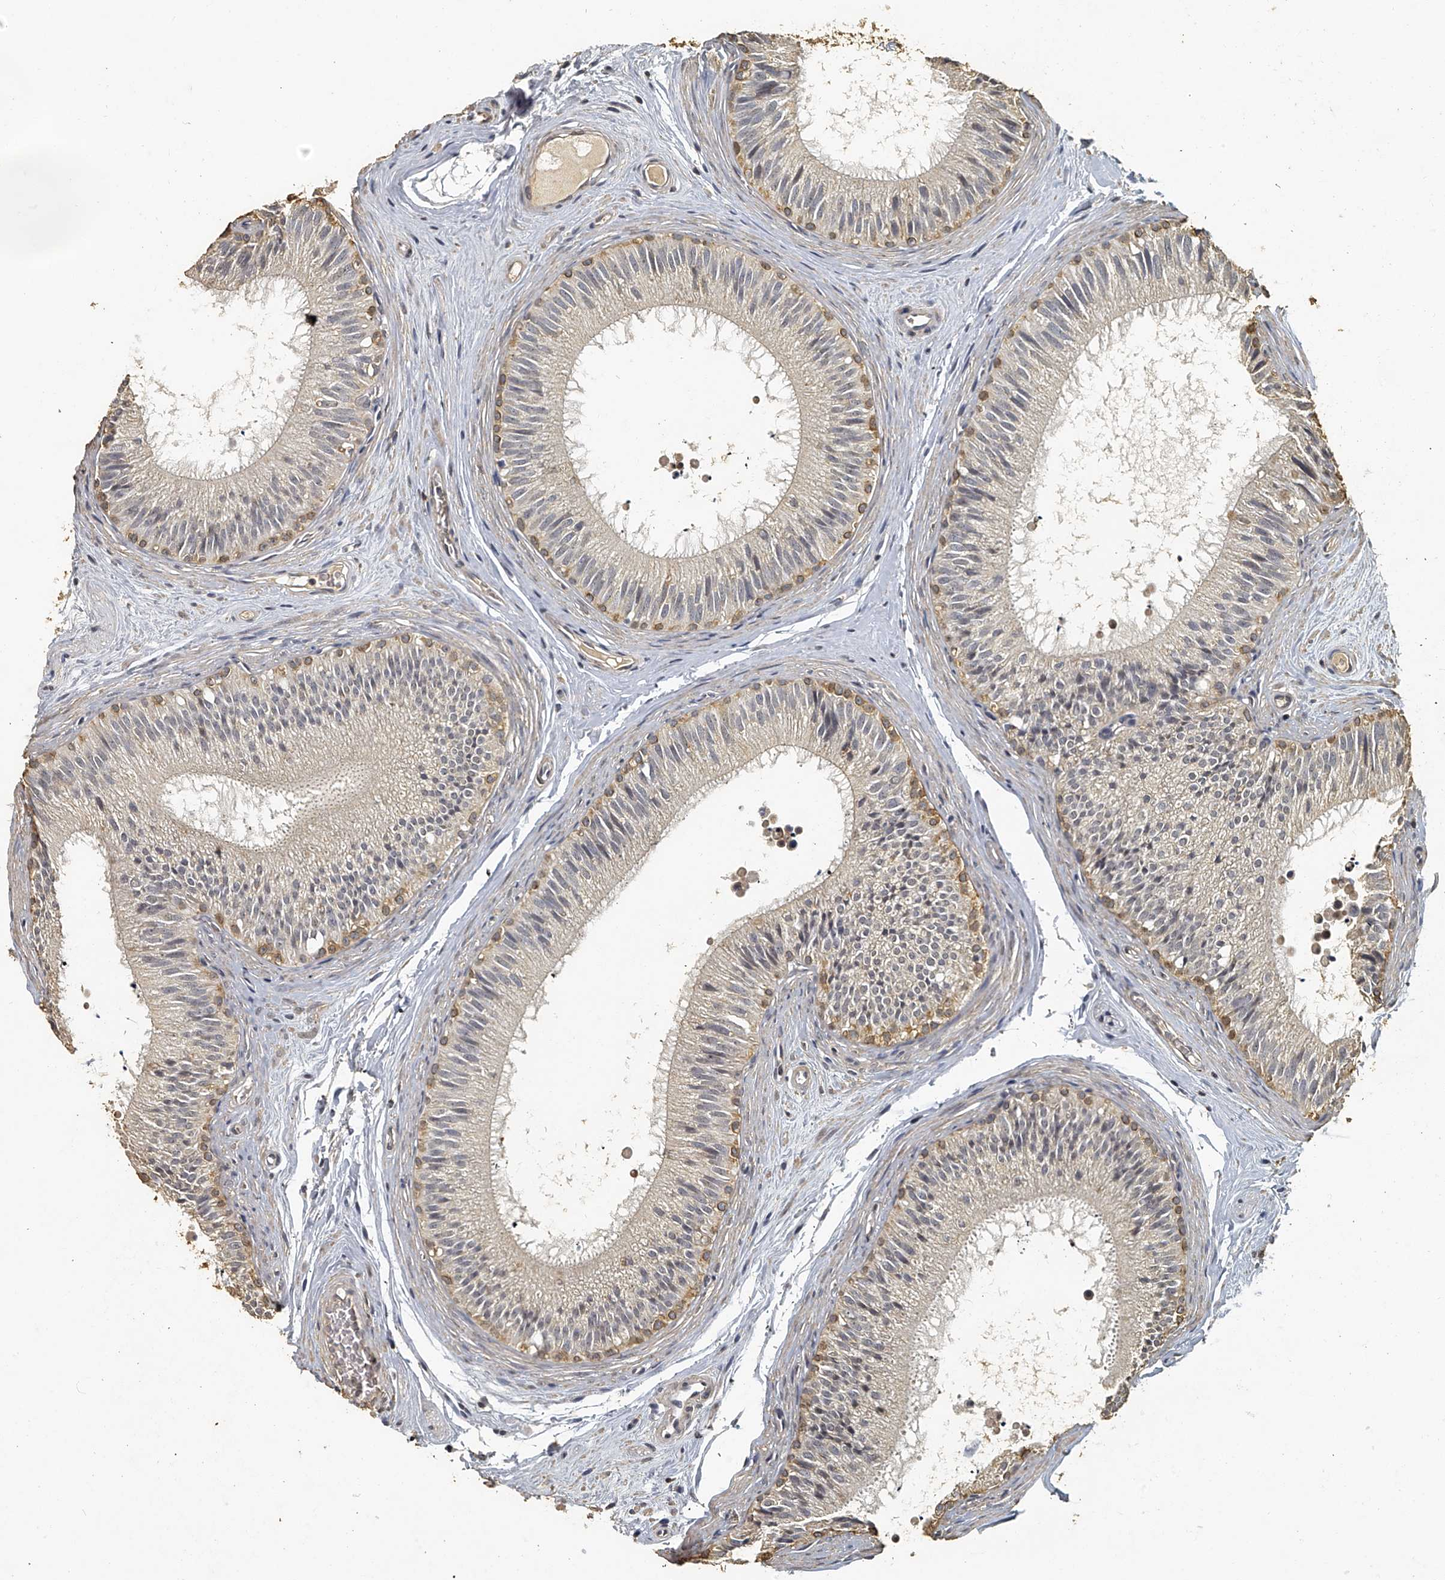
{"staining": {"intensity": "moderate", "quantity": "<25%", "location": "cytoplasmic/membranous"}, "tissue": "epididymis", "cell_type": "Glandular cells", "image_type": "normal", "snomed": [{"axis": "morphology", "description": "Normal tissue, NOS"}, {"axis": "topography", "description": "Epididymis"}], "caption": "Immunohistochemical staining of benign human epididymis demonstrates low levels of moderate cytoplasmic/membranous expression in about <25% of glandular cells.", "gene": "MRPL28", "patient": {"sex": "male", "age": 29}}